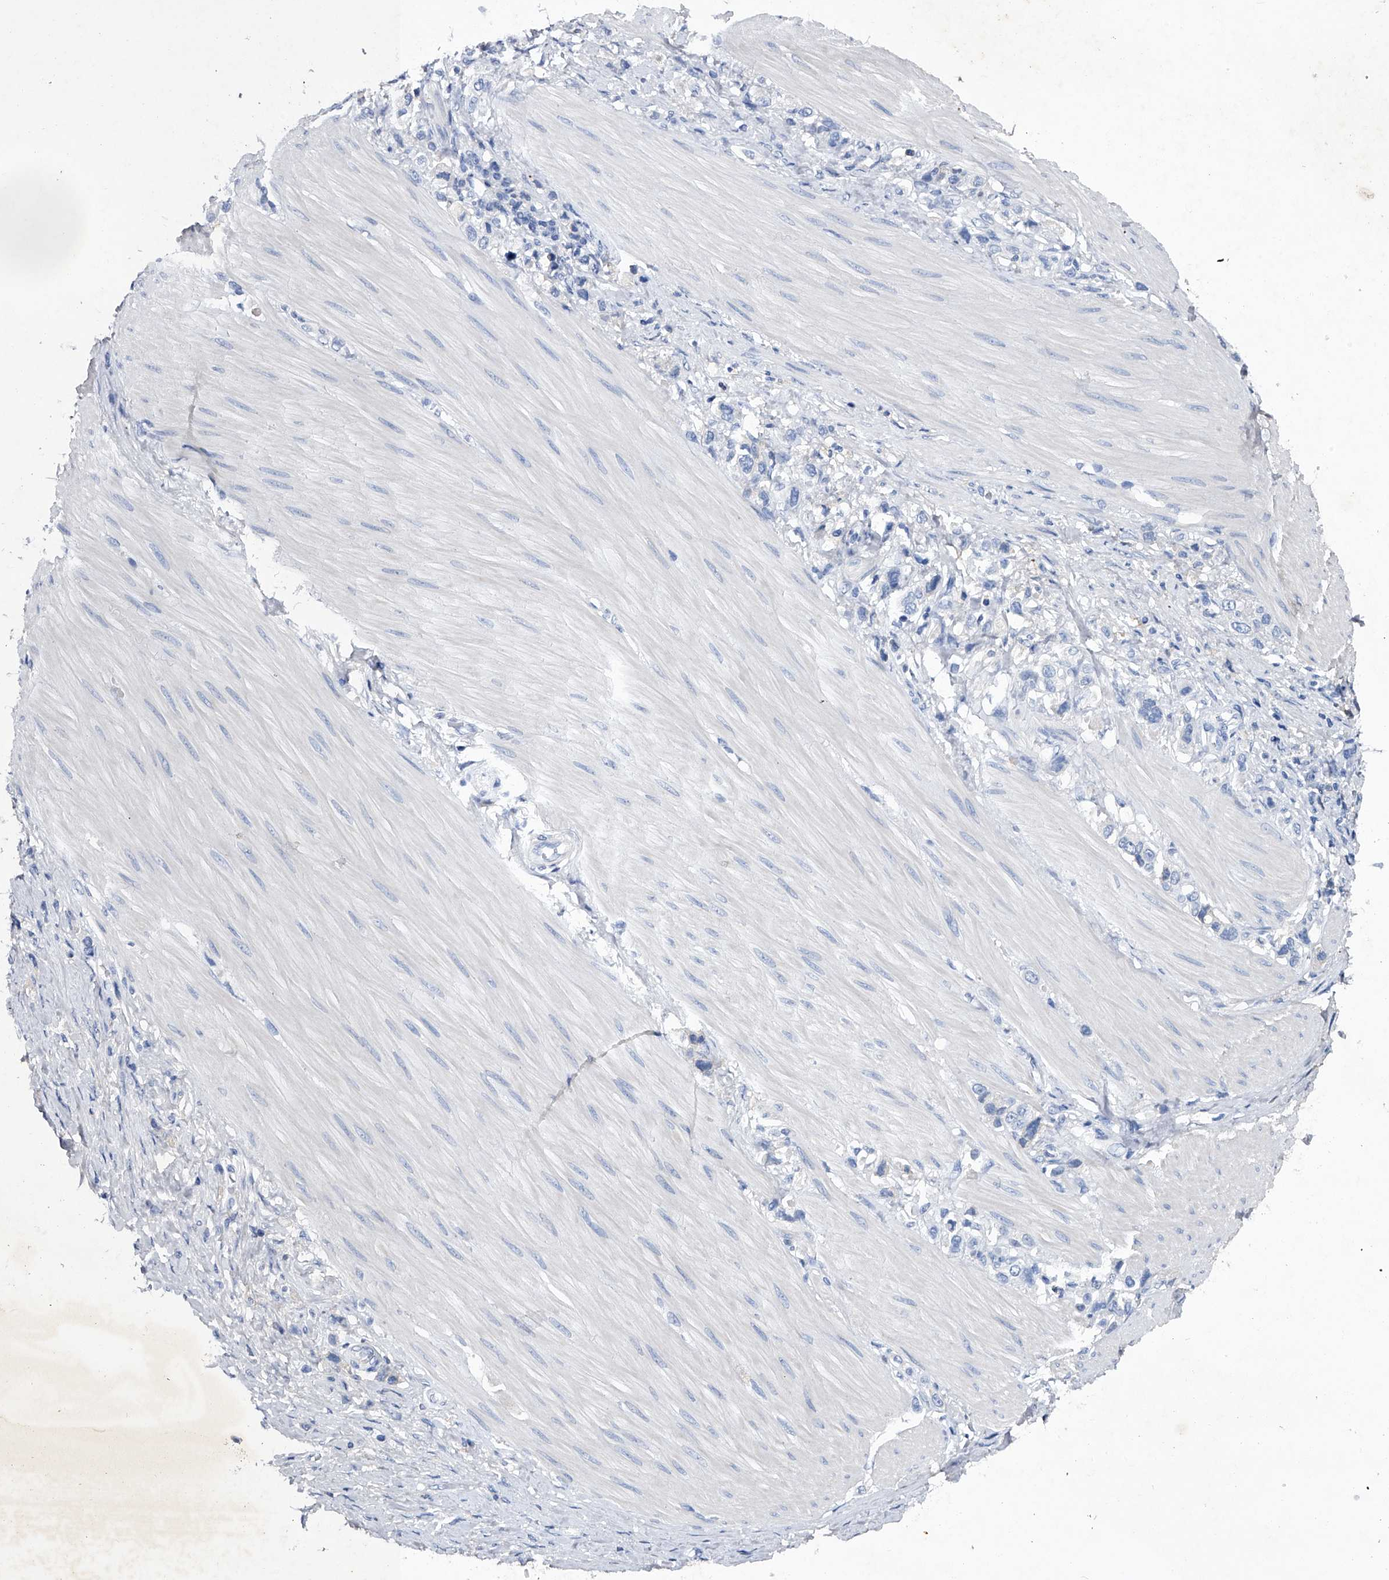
{"staining": {"intensity": "negative", "quantity": "none", "location": "none"}, "tissue": "stomach cancer", "cell_type": "Tumor cells", "image_type": "cancer", "snomed": [{"axis": "morphology", "description": "Adenocarcinoma, NOS"}, {"axis": "topography", "description": "Stomach"}], "caption": "Stomach adenocarcinoma was stained to show a protein in brown. There is no significant staining in tumor cells. (Stains: DAB IHC with hematoxylin counter stain, Microscopy: brightfield microscopy at high magnification).", "gene": "ASNS", "patient": {"sex": "female", "age": 65}}